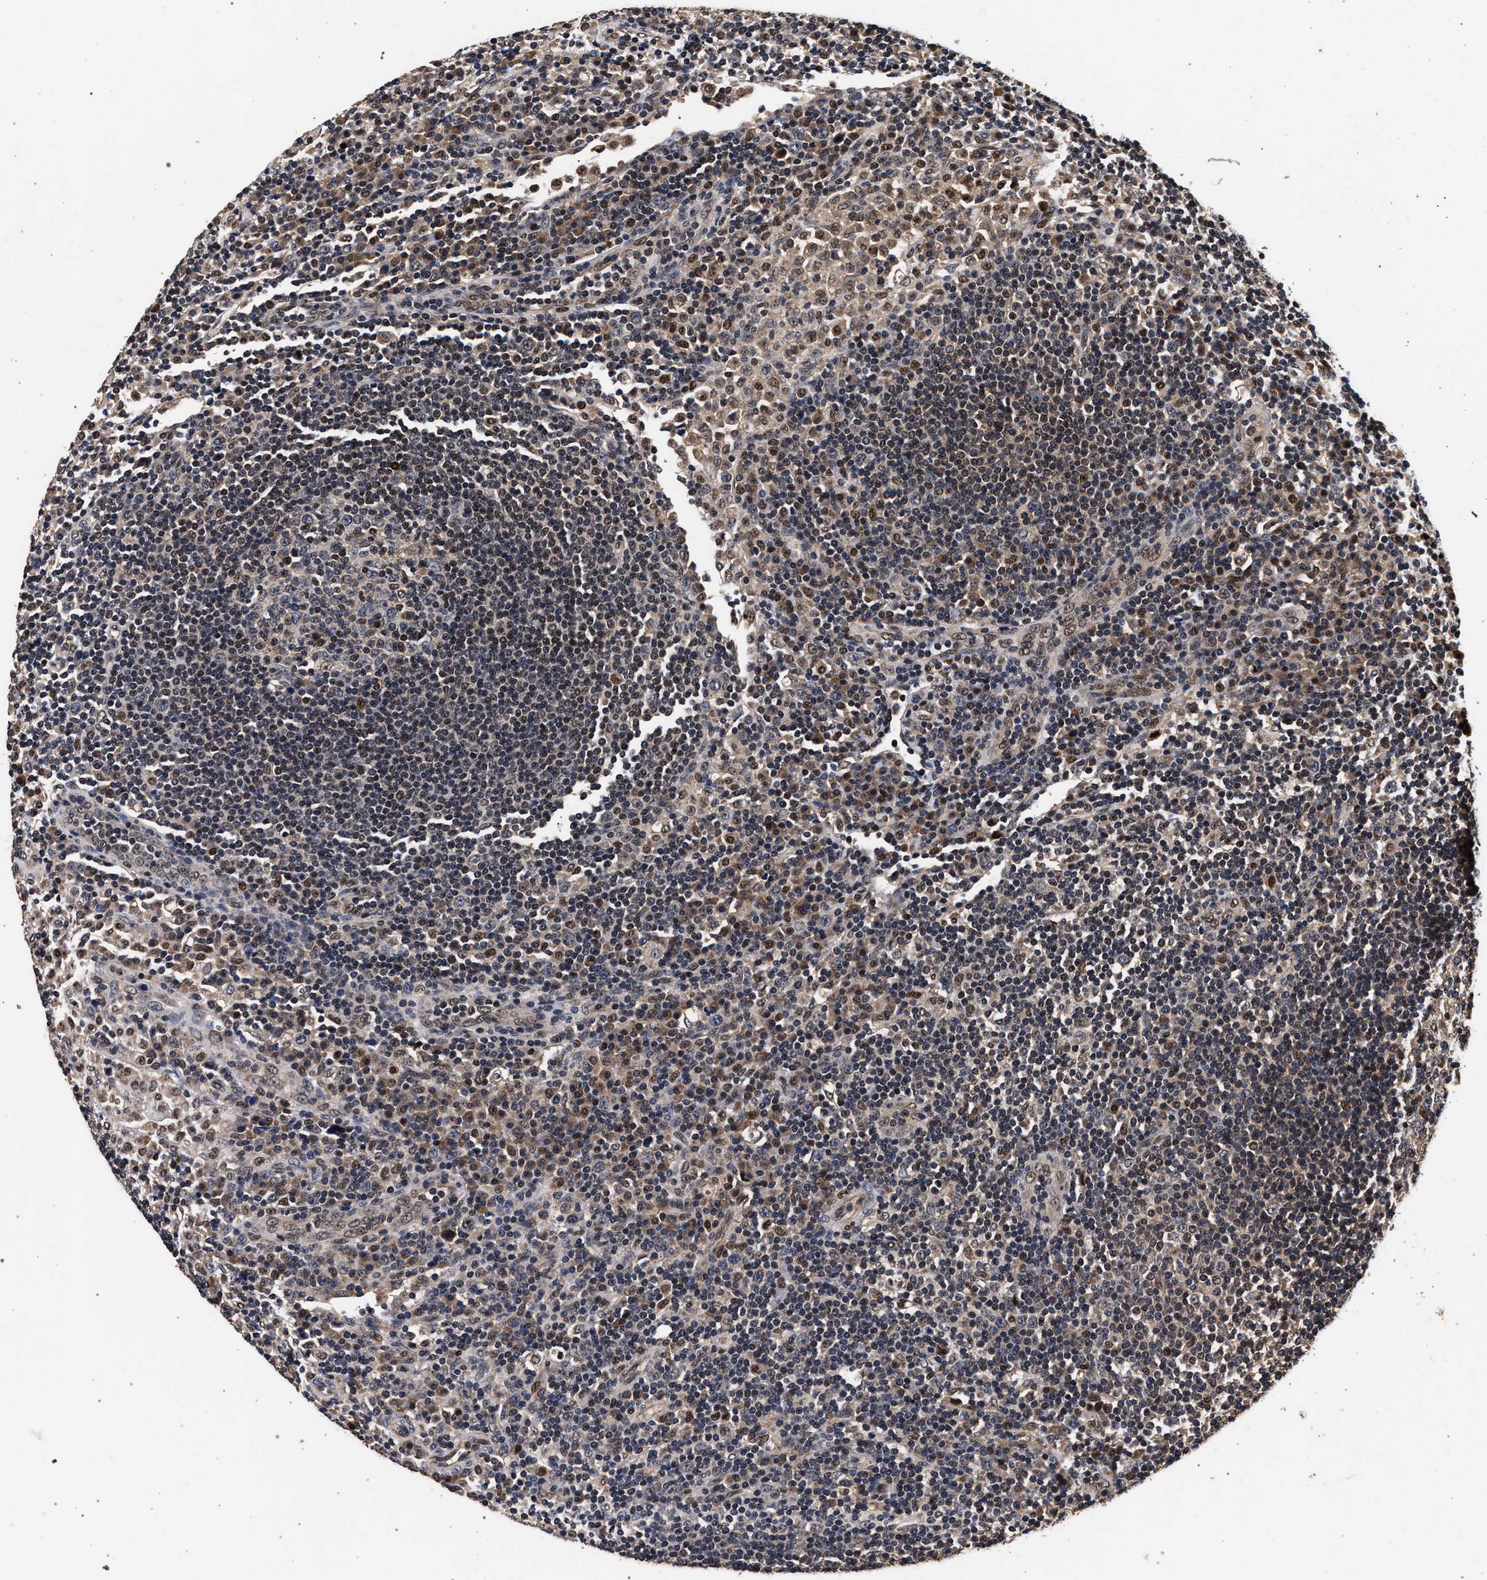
{"staining": {"intensity": "moderate", "quantity": ">75%", "location": "cytoplasmic/membranous,nuclear"}, "tissue": "lymph node", "cell_type": "Germinal center cells", "image_type": "normal", "snomed": [{"axis": "morphology", "description": "Normal tissue, NOS"}, {"axis": "topography", "description": "Lymph node"}], "caption": "Lymph node stained with immunohistochemistry (IHC) shows moderate cytoplasmic/membranous,nuclear positivity in about >75% of germinal center cells.", "gene": "ACOX1", "patient": {"sex": "female", "age": 53}}